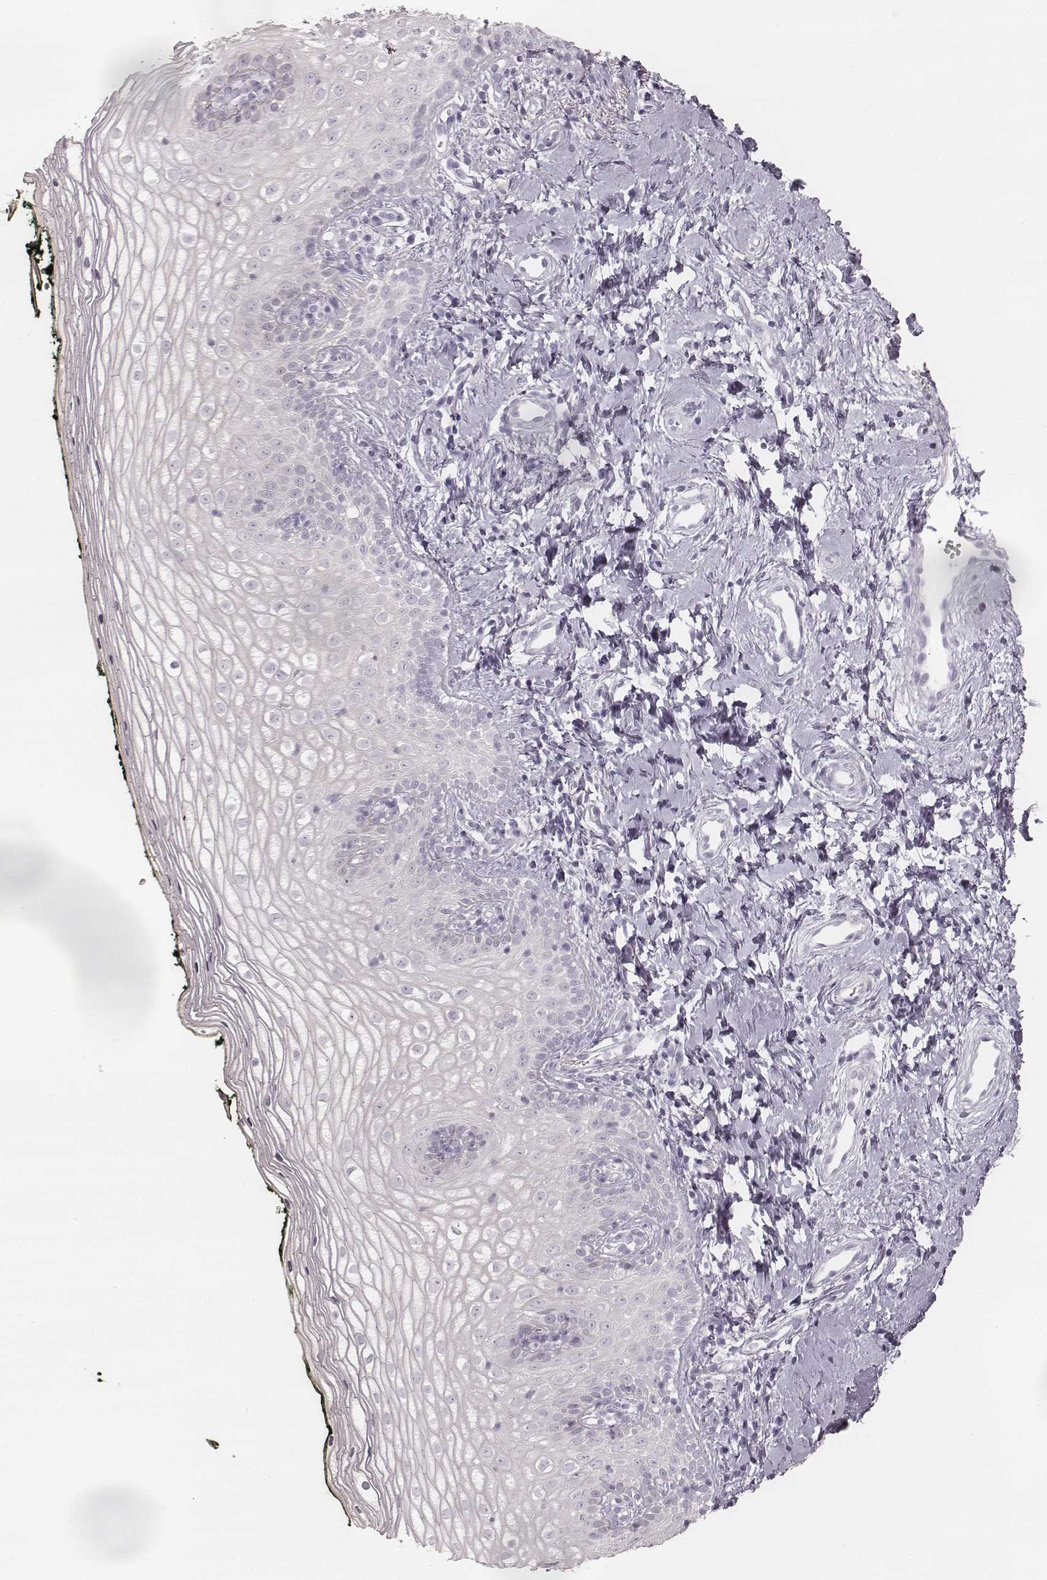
{"staining": {"intensity": "negative", "quantity": "none", "location": "none"}, "tissue": "vagina", "cell_type": "Squamous epithelial cells", "image_type": "normal", "snomed": [{"axis": "morphology", "description": "Normal tissue, NOS"}, {"axis": "topography", "description": "Vagina"}], "caption": "IHC micrograph of benign vagina: human vagina stained with DAB exhibits no significant protein positivity in squamous epithelial cells. (DAB IHC, high magnification).", "gene": "KRT82", "patient": {"sex": "female", "age": 47}}